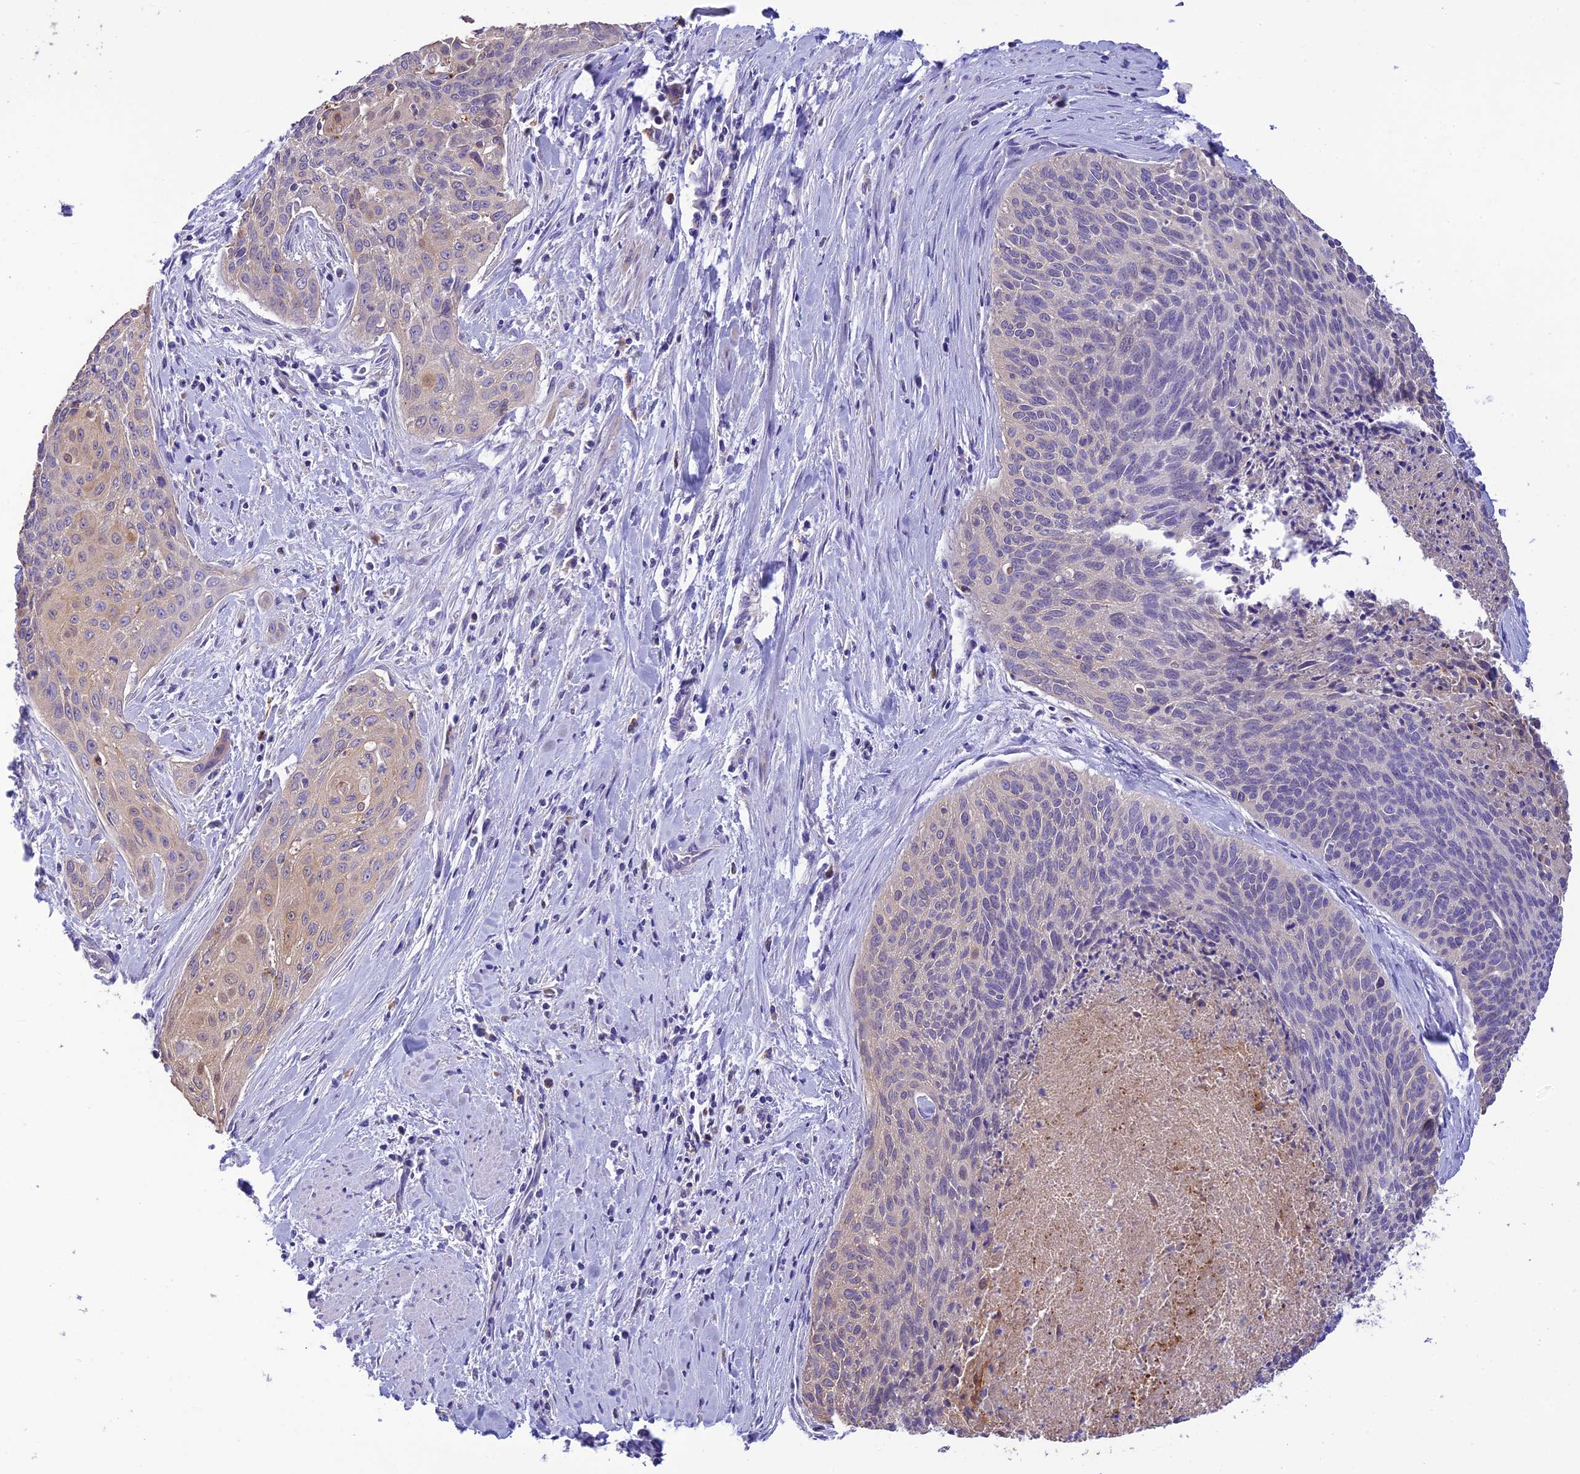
{"staining": {"intensity": "weak", "quantity": "<25%", "location": "cytoplasmic/membranous"}, "tissue": "cervical cancer", "cell_type": "Tumor cells", "image_type": "cancer", "snomed": [{"axis": "morphology", "description": "Squamous cell carcinoma, NOS"}, {"axis": "topography", "description": "Cervix"}], "caption": "Tumor cells are negative for protein expression in human cervical cancer. The staining was performed using DAB (3,3'-diaminobenzidine) to visualize the protein expression in brown, while the nuclei were stained in blue with hematoxylin (Magnification: 20x).", "gene": "SFT2D2", "patient": {"sex": "female", "age": 55}}